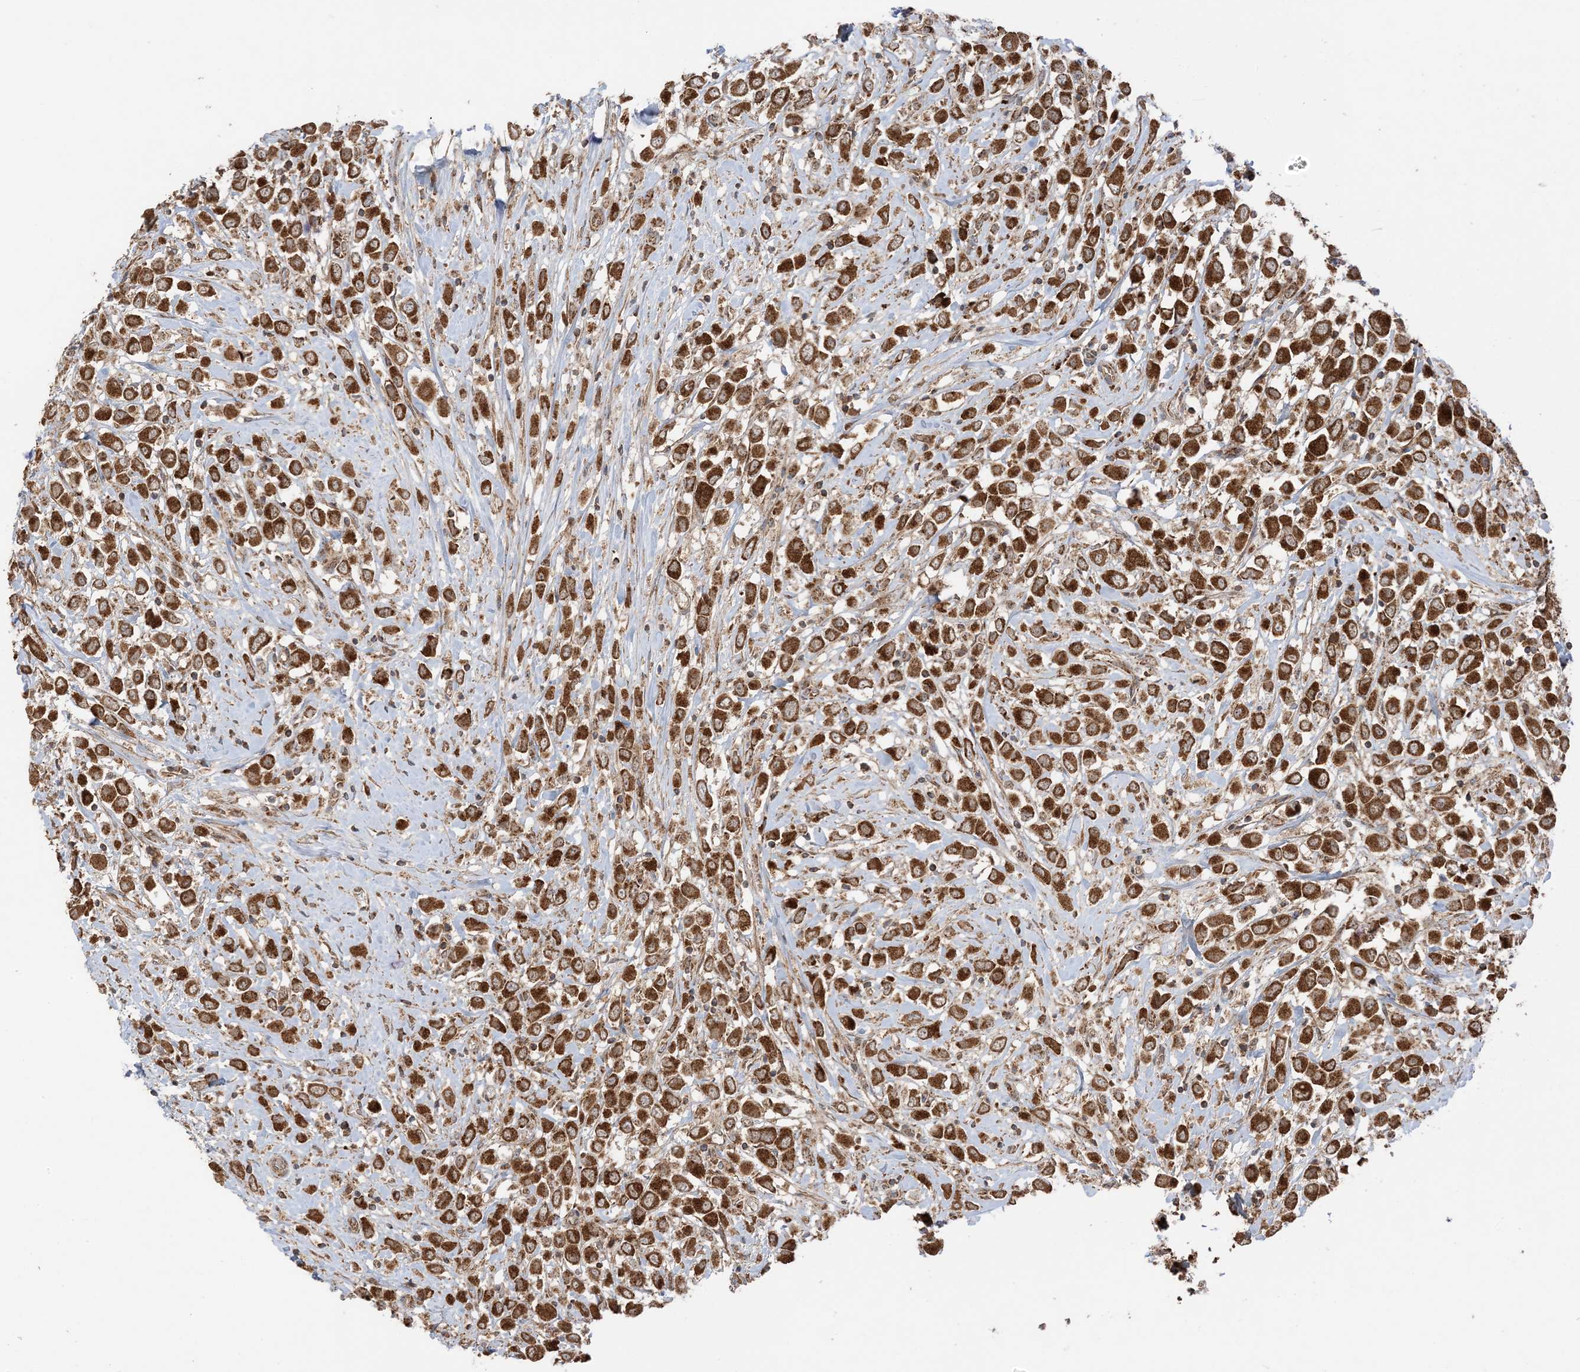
{"staining": {"intensity": "strong", "quantity": ">75%", "location": "cytoplasmic/membranous"}, "tissue": "breast cancer", "cell_type": "Tumor cells", "image_type": "cancer", "snomed": [{"axis": "morphology", "description": "Duct carcinoma"}, {"axis": "topography", "description": "Breast"}], "caption": "IHC histopathology image of intraductal carcinoma (breast) stained for a protein (brown), which shows high levels of strong cytoplasmic/membranous positivity in about >75% of tumor cells.", "gene": "N4BP3", "patient": {"sex": "female", "age": 61}}